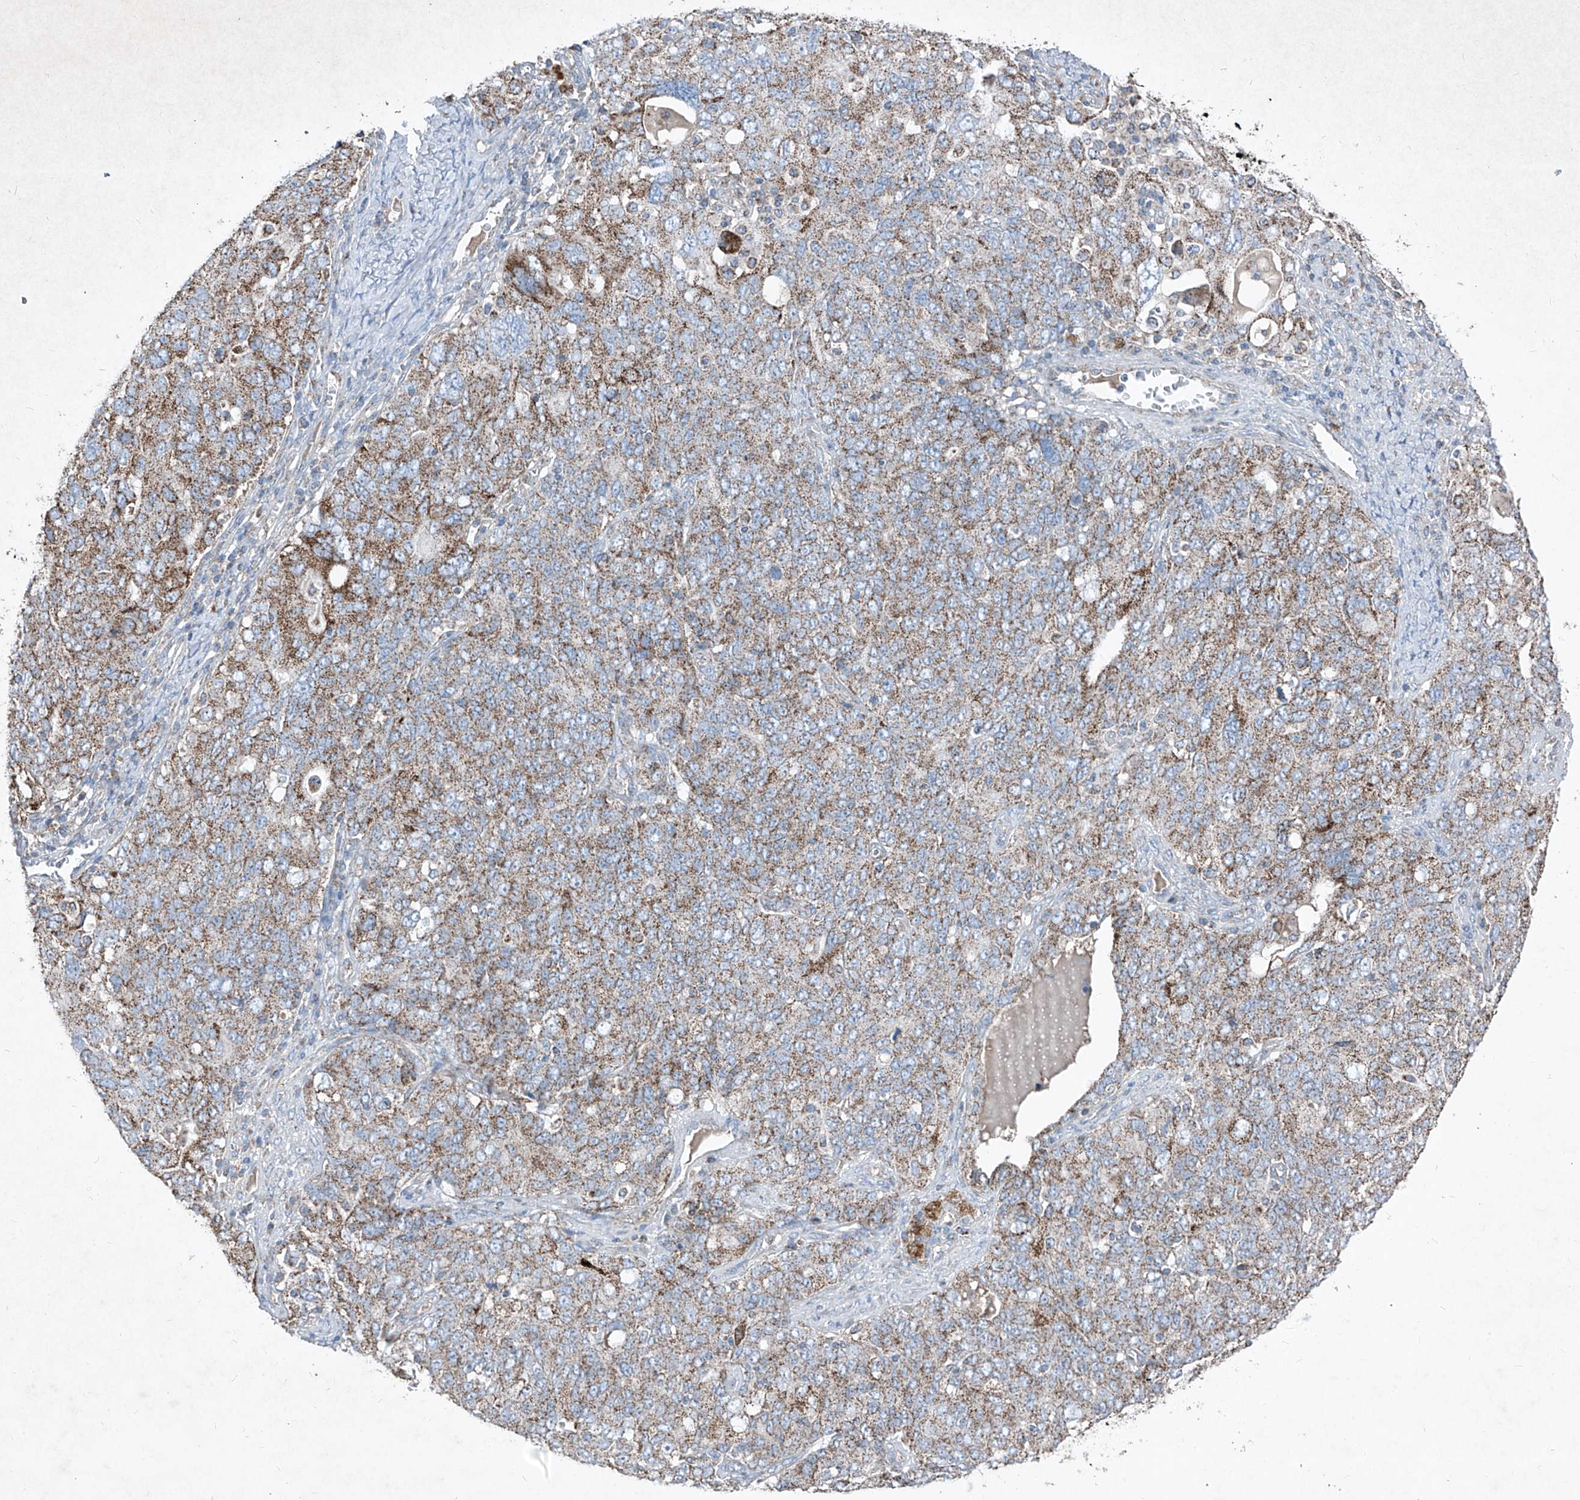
{"staining": {"intensity": "moderate", "quantity": ">75%", "location": "cytoplasmic/membranous"}, "tissue": "ovarian cancer", "cell_type": "Tumor cells", "image_type": "cancer", "snomed": [{"axis": "morphology", "description": "Carcinoma, endometroid"}, {"axis": "topography", "description": "Ovary"}], "caption": "Protein expression analysis of ovarian cancer (endometroid carcinoma) demonstrates moderate cytoplasmic/membranous expression in approximately >75% of tumor cells.", "gene": "ABCD3", "patient": {"sex": "female", "age": 62}}